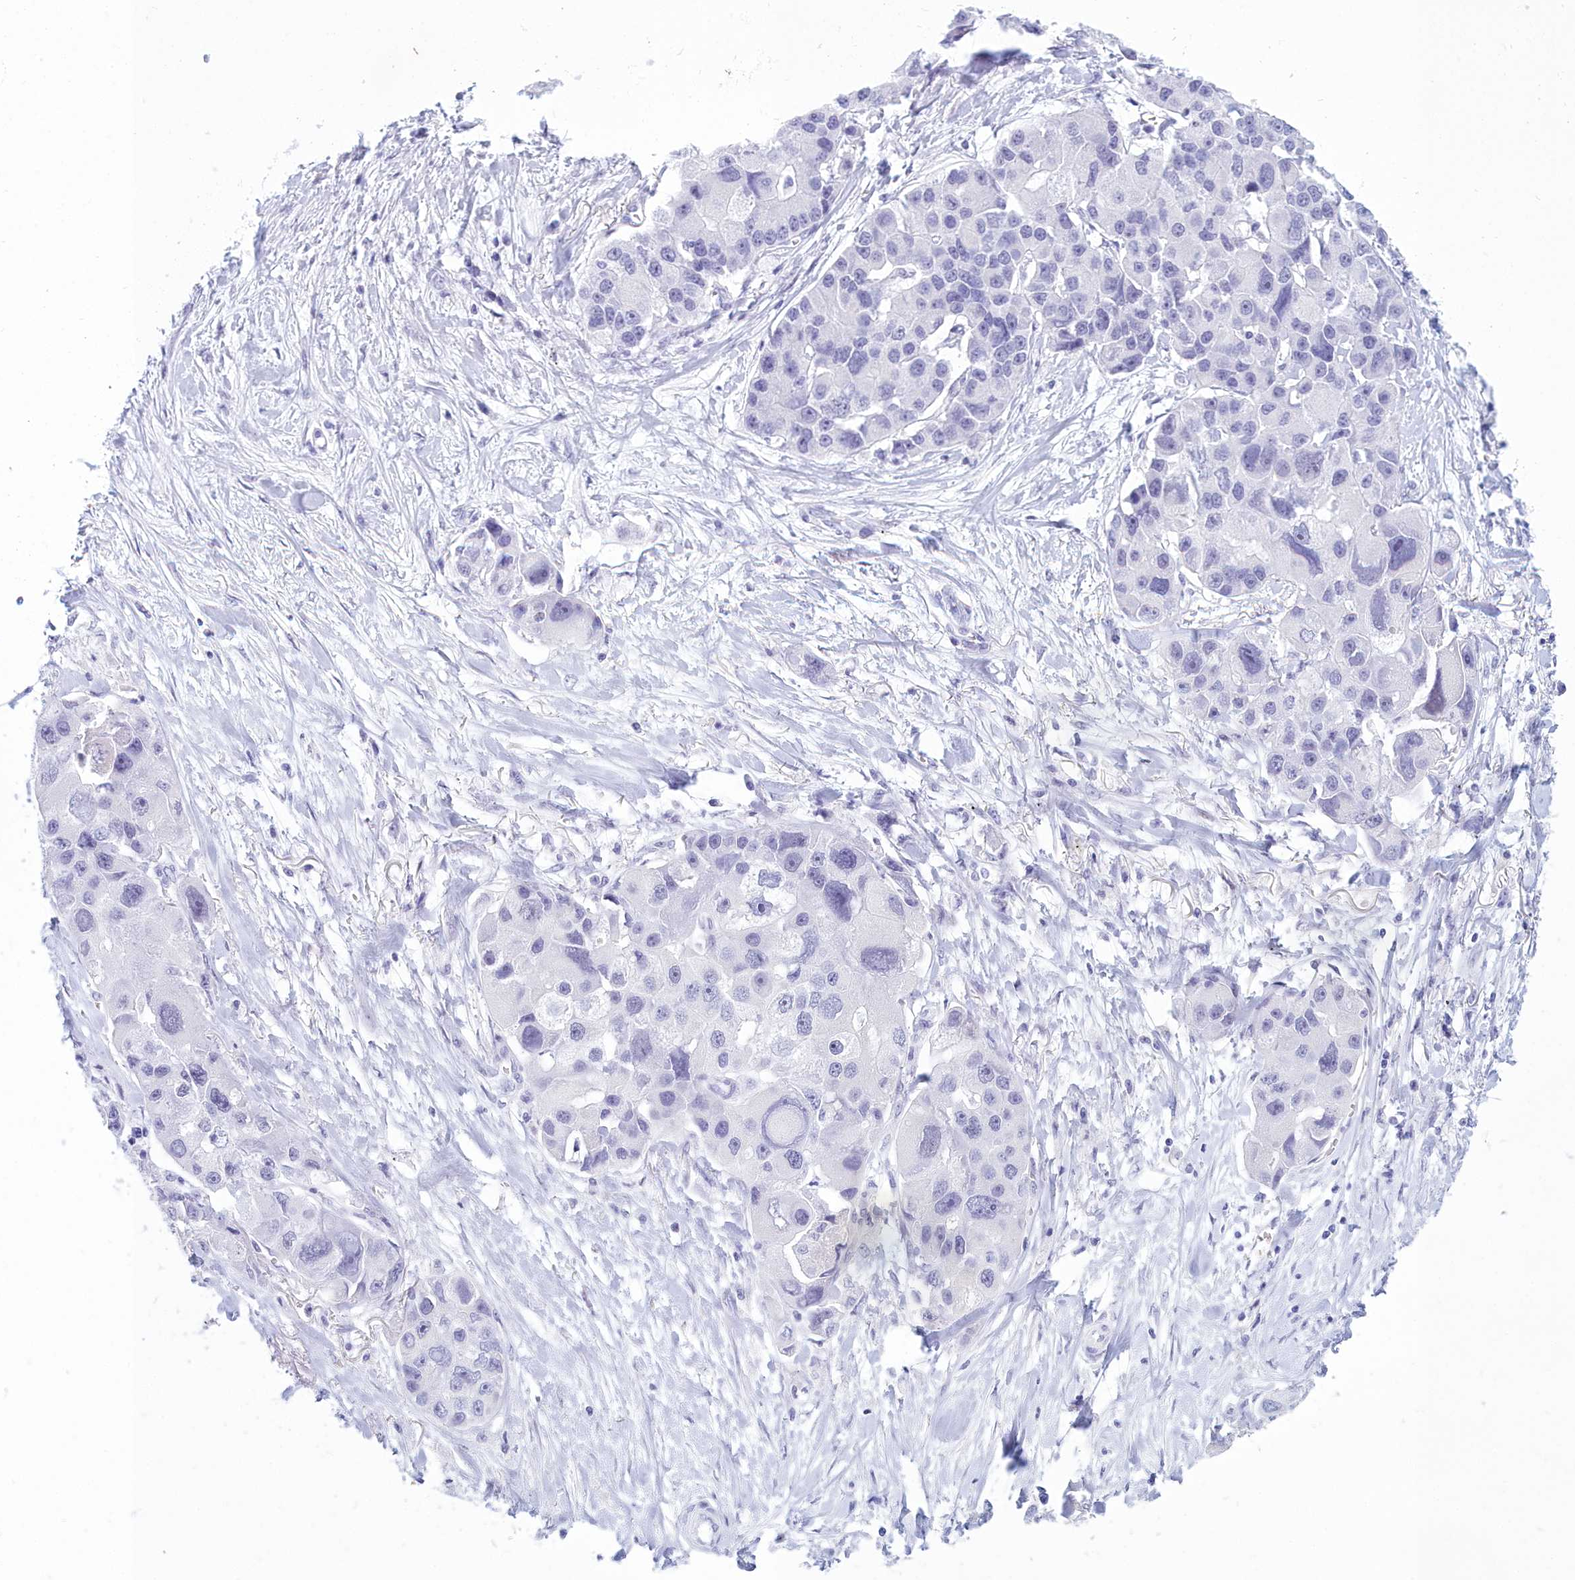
{"staining": {"intensity": "negative", "quantity": "none", "location": "none"}, "tissue": "lung cancer", "cell_type": "Tumor cells", "image_type": "cancer", "snomed": [{"axis": "morphology", "description": "Adenocarcinoma, NOS"}, {"axis": "topography", "description": "Lung"}], "caption": "IHC histopathology image of neoplastic tissue: human lung adenocarcinoma stained with DAB (3,3'-diaminobenzidine) displays no significant protein staining in tumor cells.", "gene": "SNX20", "patient": {"sex": "female", "age": 54}}